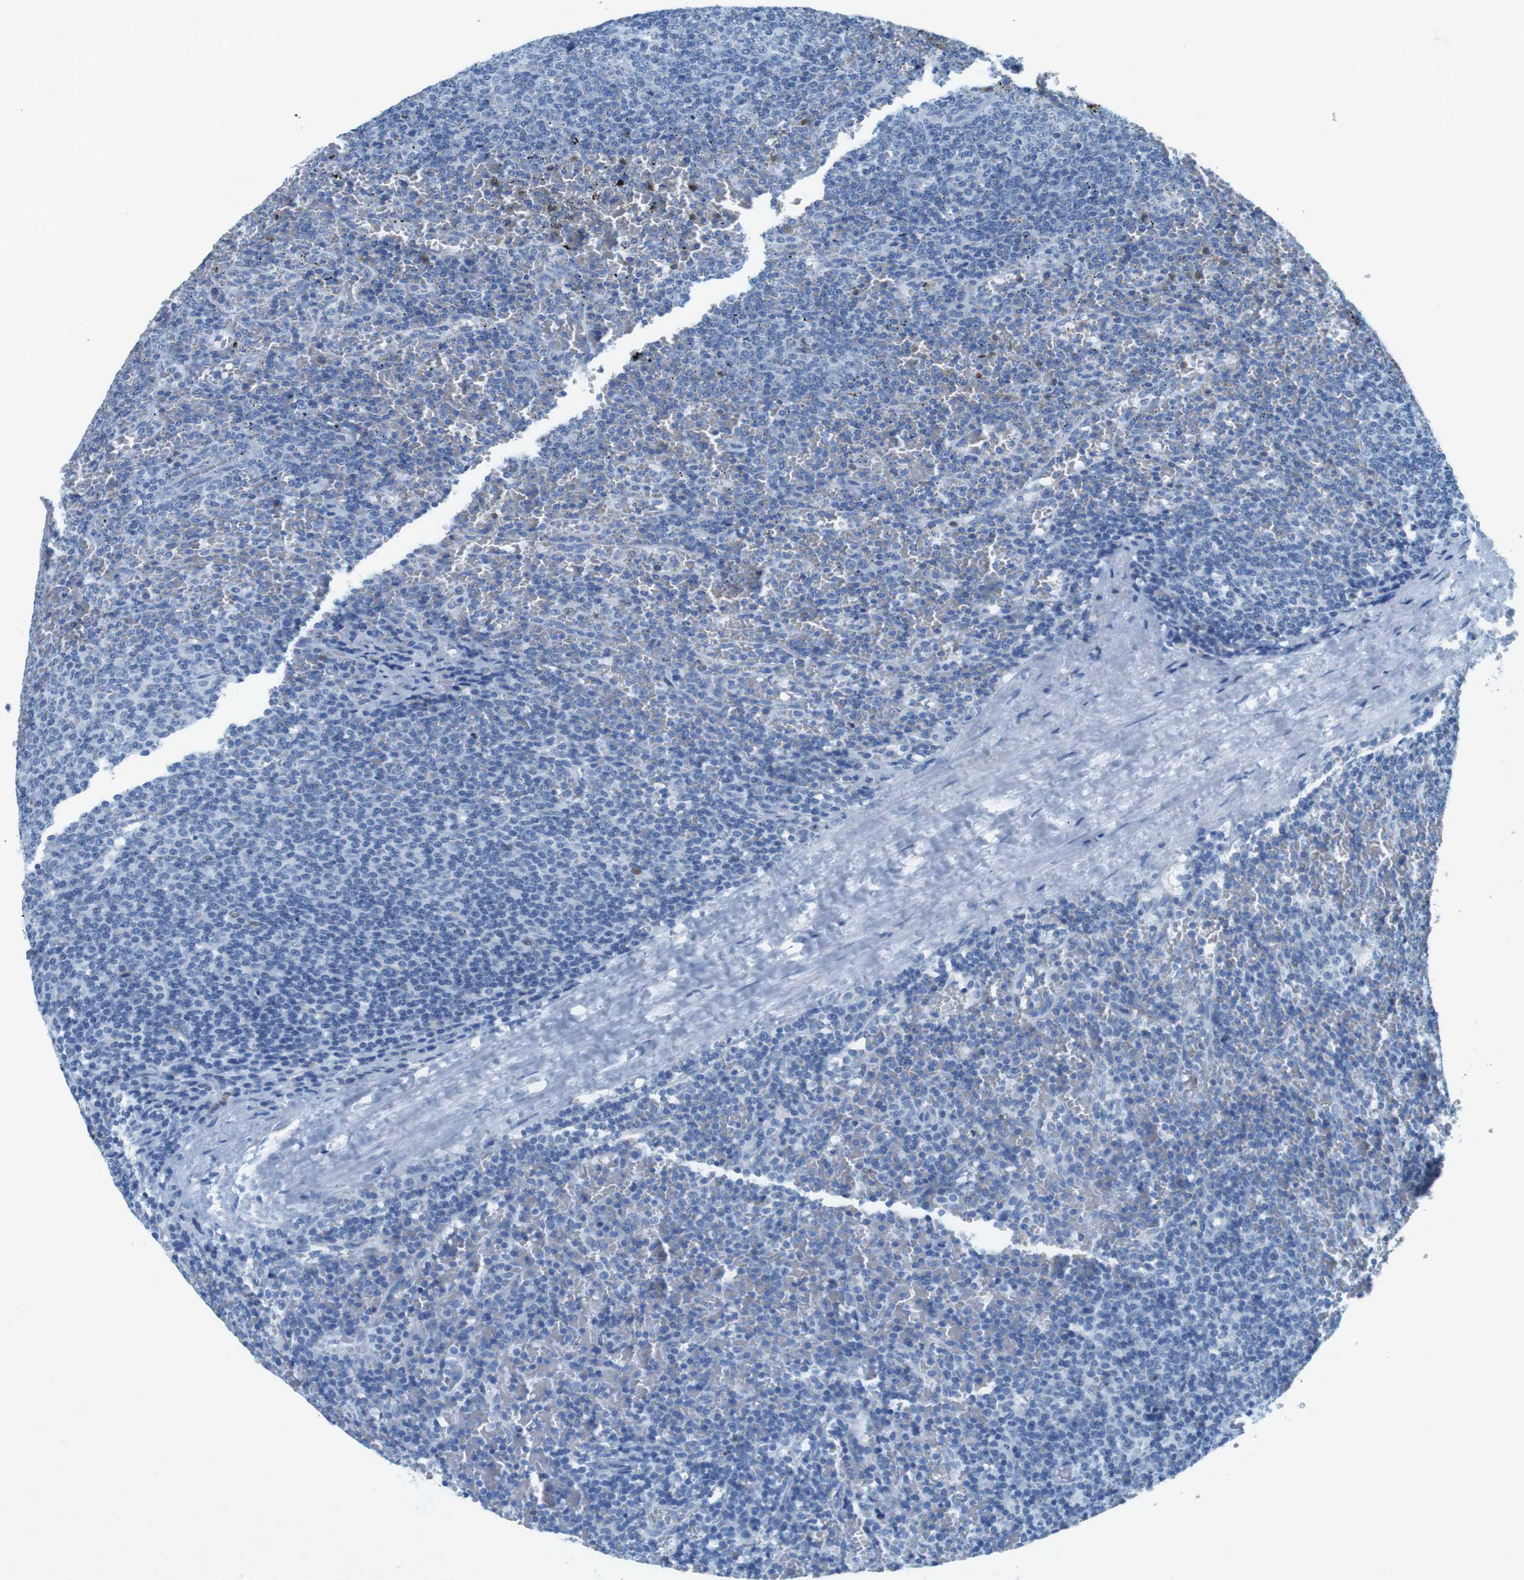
{"staining": {"intensity": "negative", "quantity": "none", "location": "none"}, "tissue": "lymphoma", "cell_type": "Tumor cells", "image_type": "cancer", "snomed": [{"axis": "morphology", "description": "Malignant lymphoma, non-Hodgkin's type, Low grade"}, {"axis": "topography", "description": "Spleen"}], "caption": "Lymphoma was stained to show a protein in brown. There is no significant positivity in tumor cells.", "gene": "CTAG1B", "patient": {"sex": "female", "age": 77}}